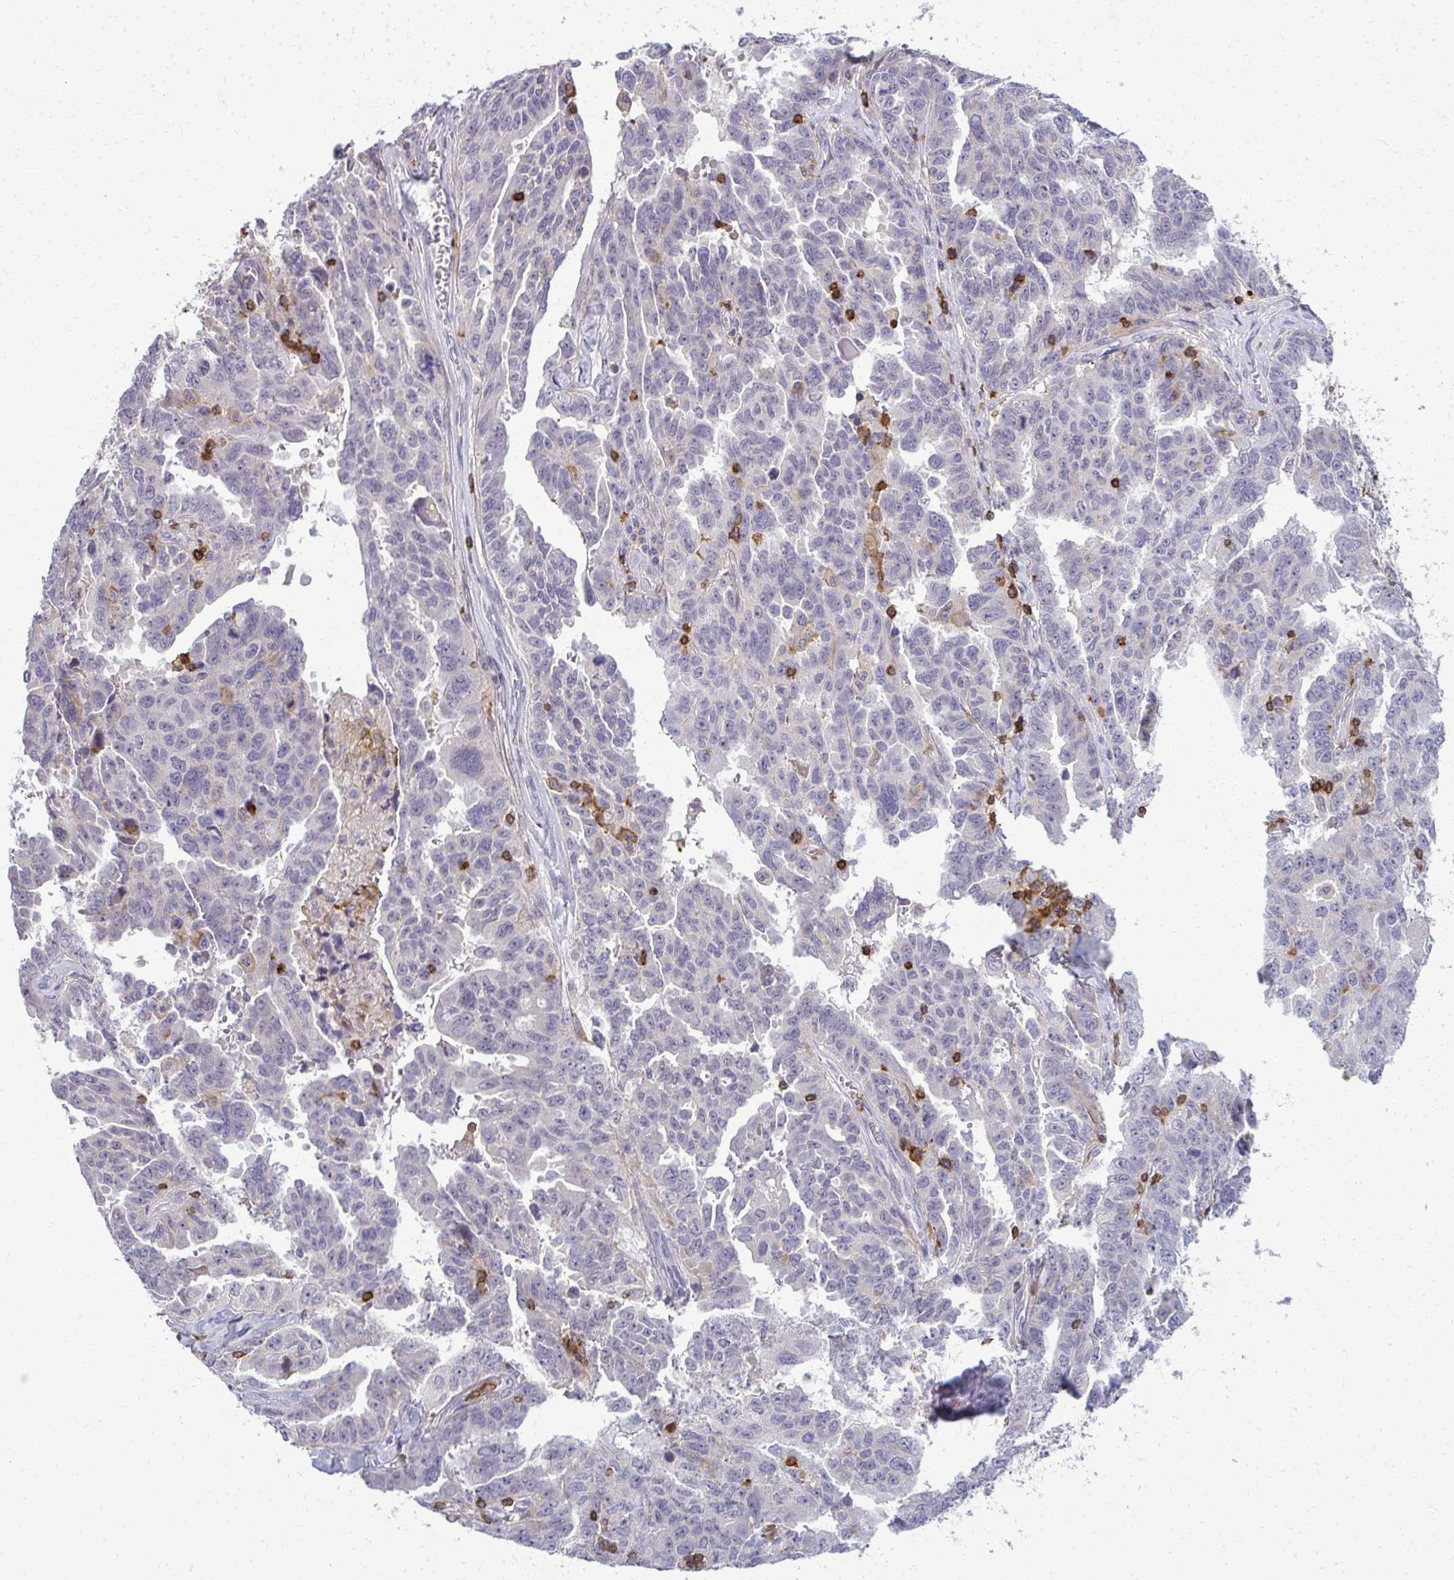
{"staining": {"intensity": "negative", "quantity": "none", "location": "none"}, "tissue": "ovarian cancer", "cell_type": "Tumor cells", "image_type": "cancer", "snomed": [{"axis": "morphology", "description": "Adenocarcinoma, NOS"}, {"axis": "morphology", "description": "Carcinoma, endometroid"}, {"axis": "topography", "description": "Ovary"}], "caption": "The photomicrograph shows no significant positivity in tumor cells of ovarian cancer (adenocarcinoma).", "gene": "AP5M1", "patient": {"sex": "female", "age": 72}}